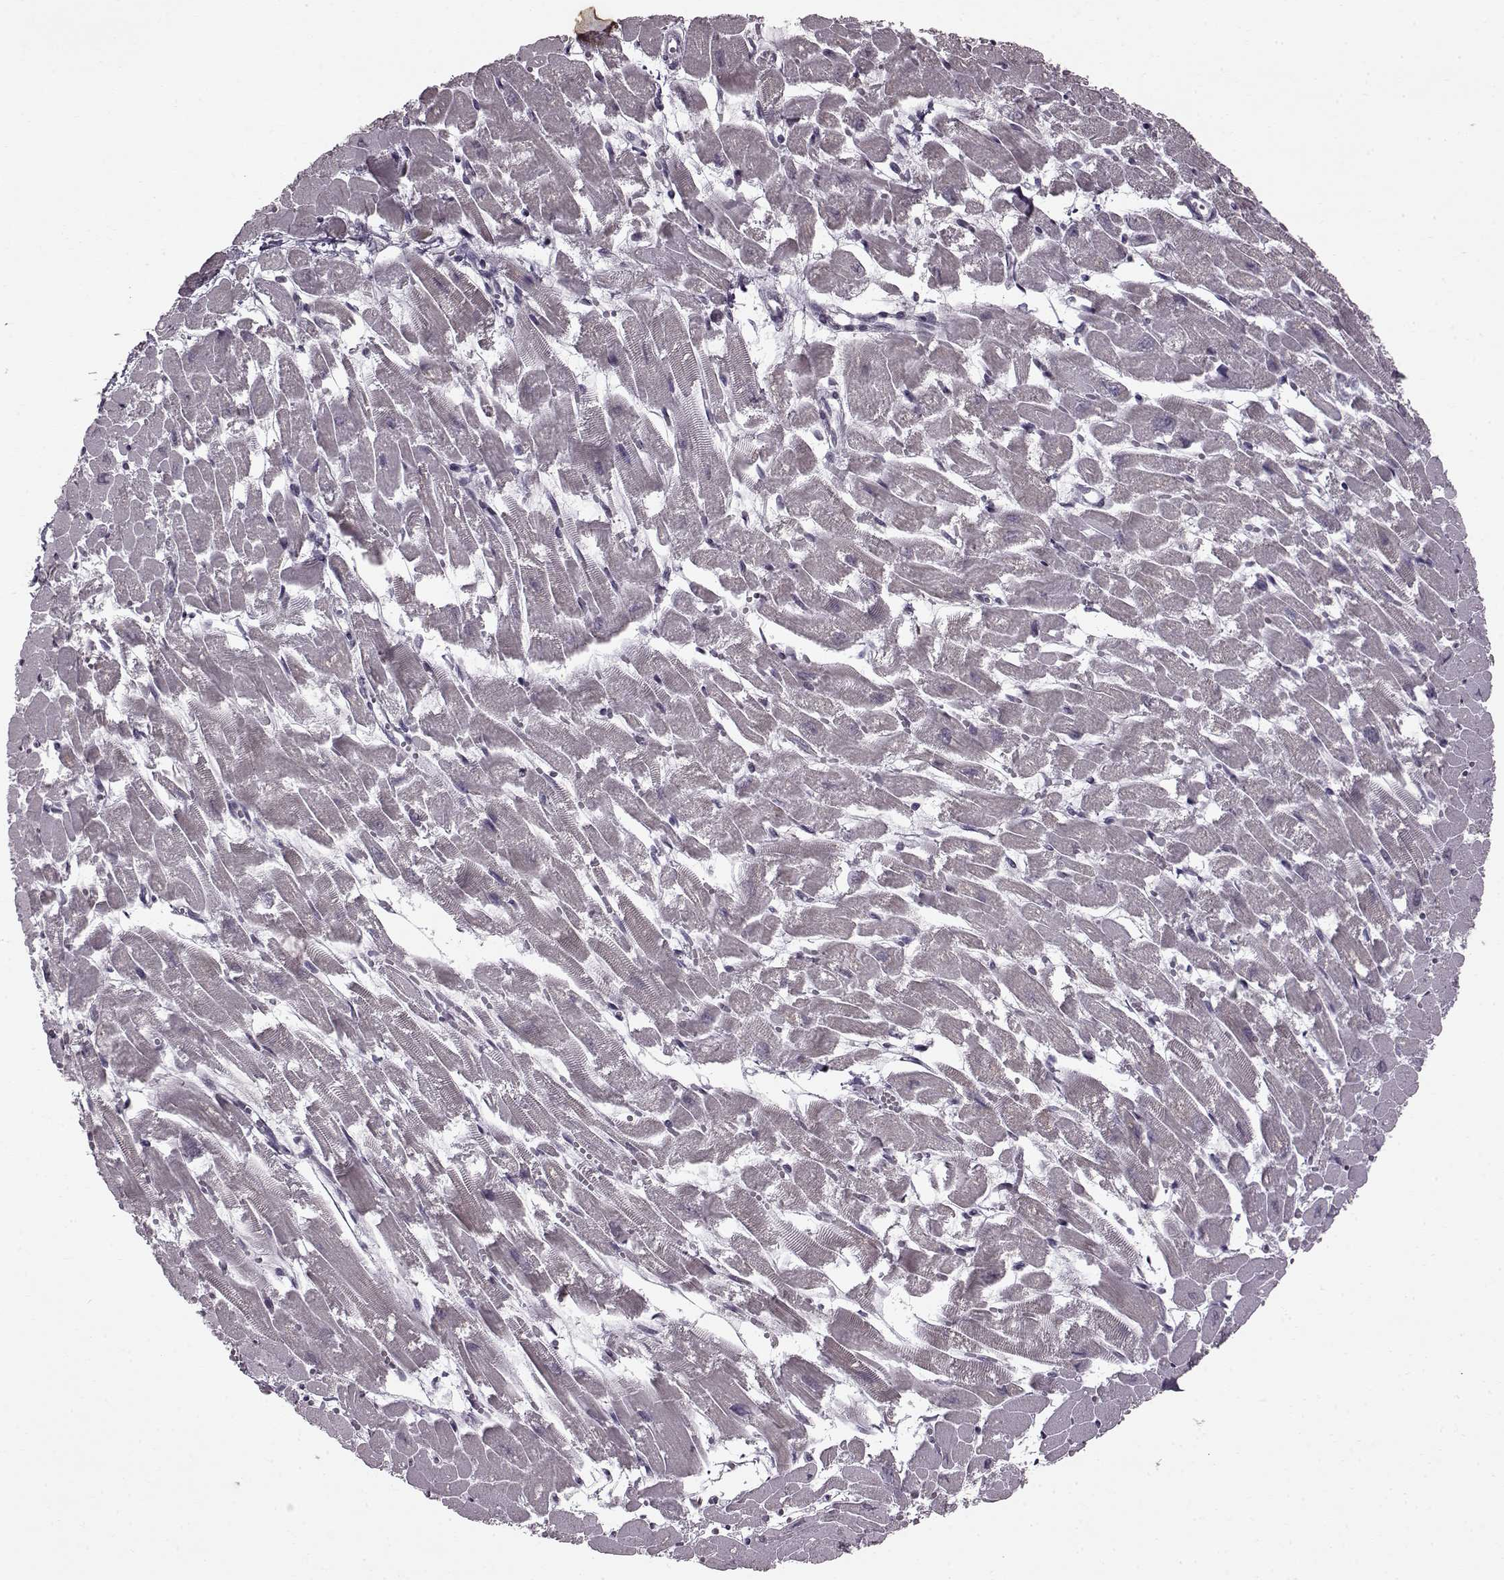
{"staining": {"intensity": "negative", "quantity": "none", "location": "none"}, "tissue": "heart muscle", "cell_type": "Cardiomyocytes", "image_type": "normal", "snomed": [{"axis": "morphology", "description": "Normal tissue, NOS"}, {"axis": "topography", "description": "Heart"}], "caption": "The image exhibits no significant positivity in cardiomyocytes of heart muscle.", "gene": "SLC28A2", "patient": {"sex": "female", "age": 52}}